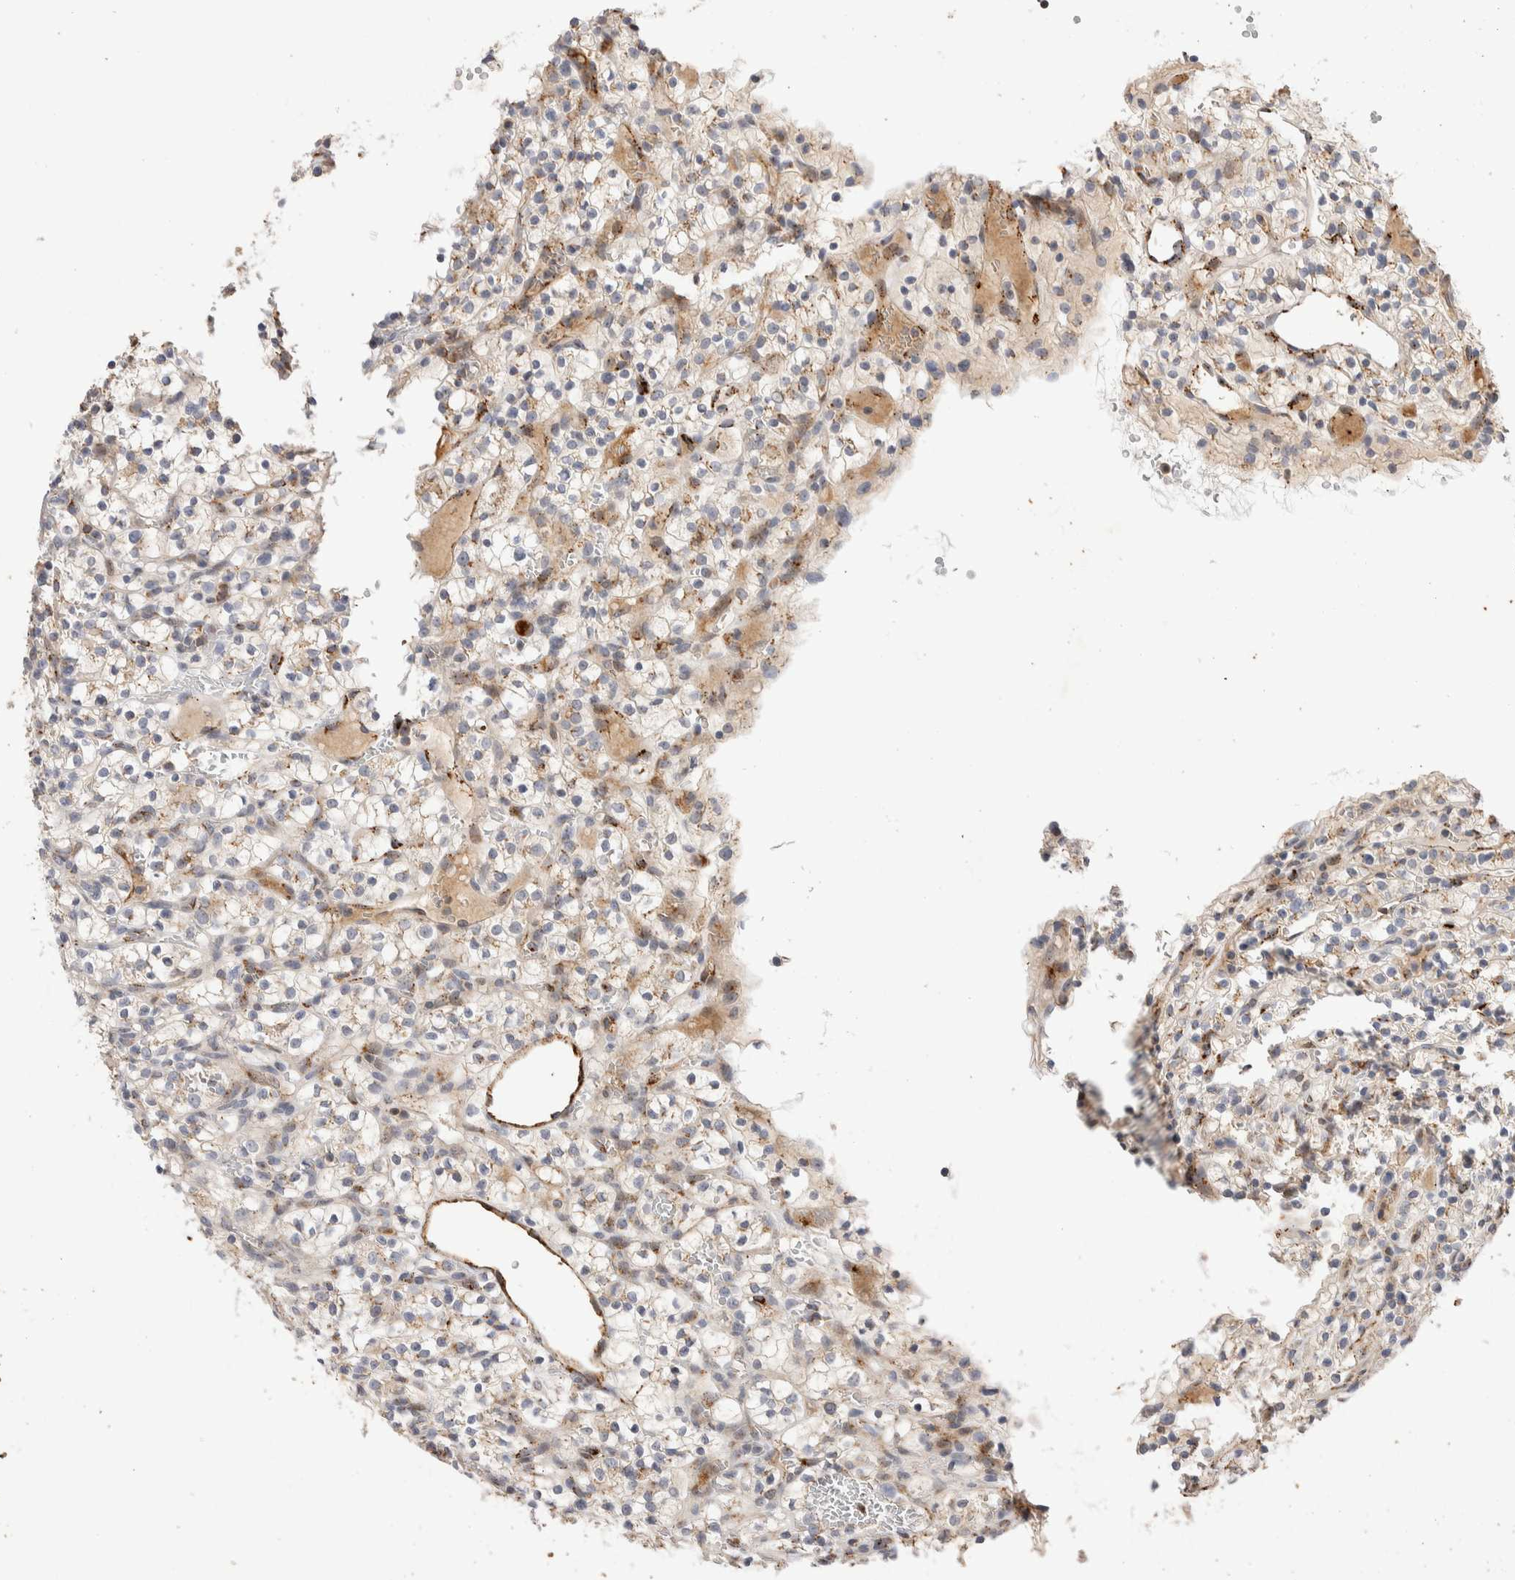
{"staining": {"intensity": "negative", "quantity": "none", "location": "none"}, "tissue": "renal cancer", "cell_type": "Tumor cells", "image_type": "cancer", "snomed": [{"axis": "morphology", "description": "Adenocarcinoma, NOS"}, {"axis": "topography", "description": "Kidney"}], "caption": "Tumor cells are negative for protein expression in human adenocarcinoma (renal).", "gene": "NSMAF", "patient": {"sex": "female", "age": 57}}